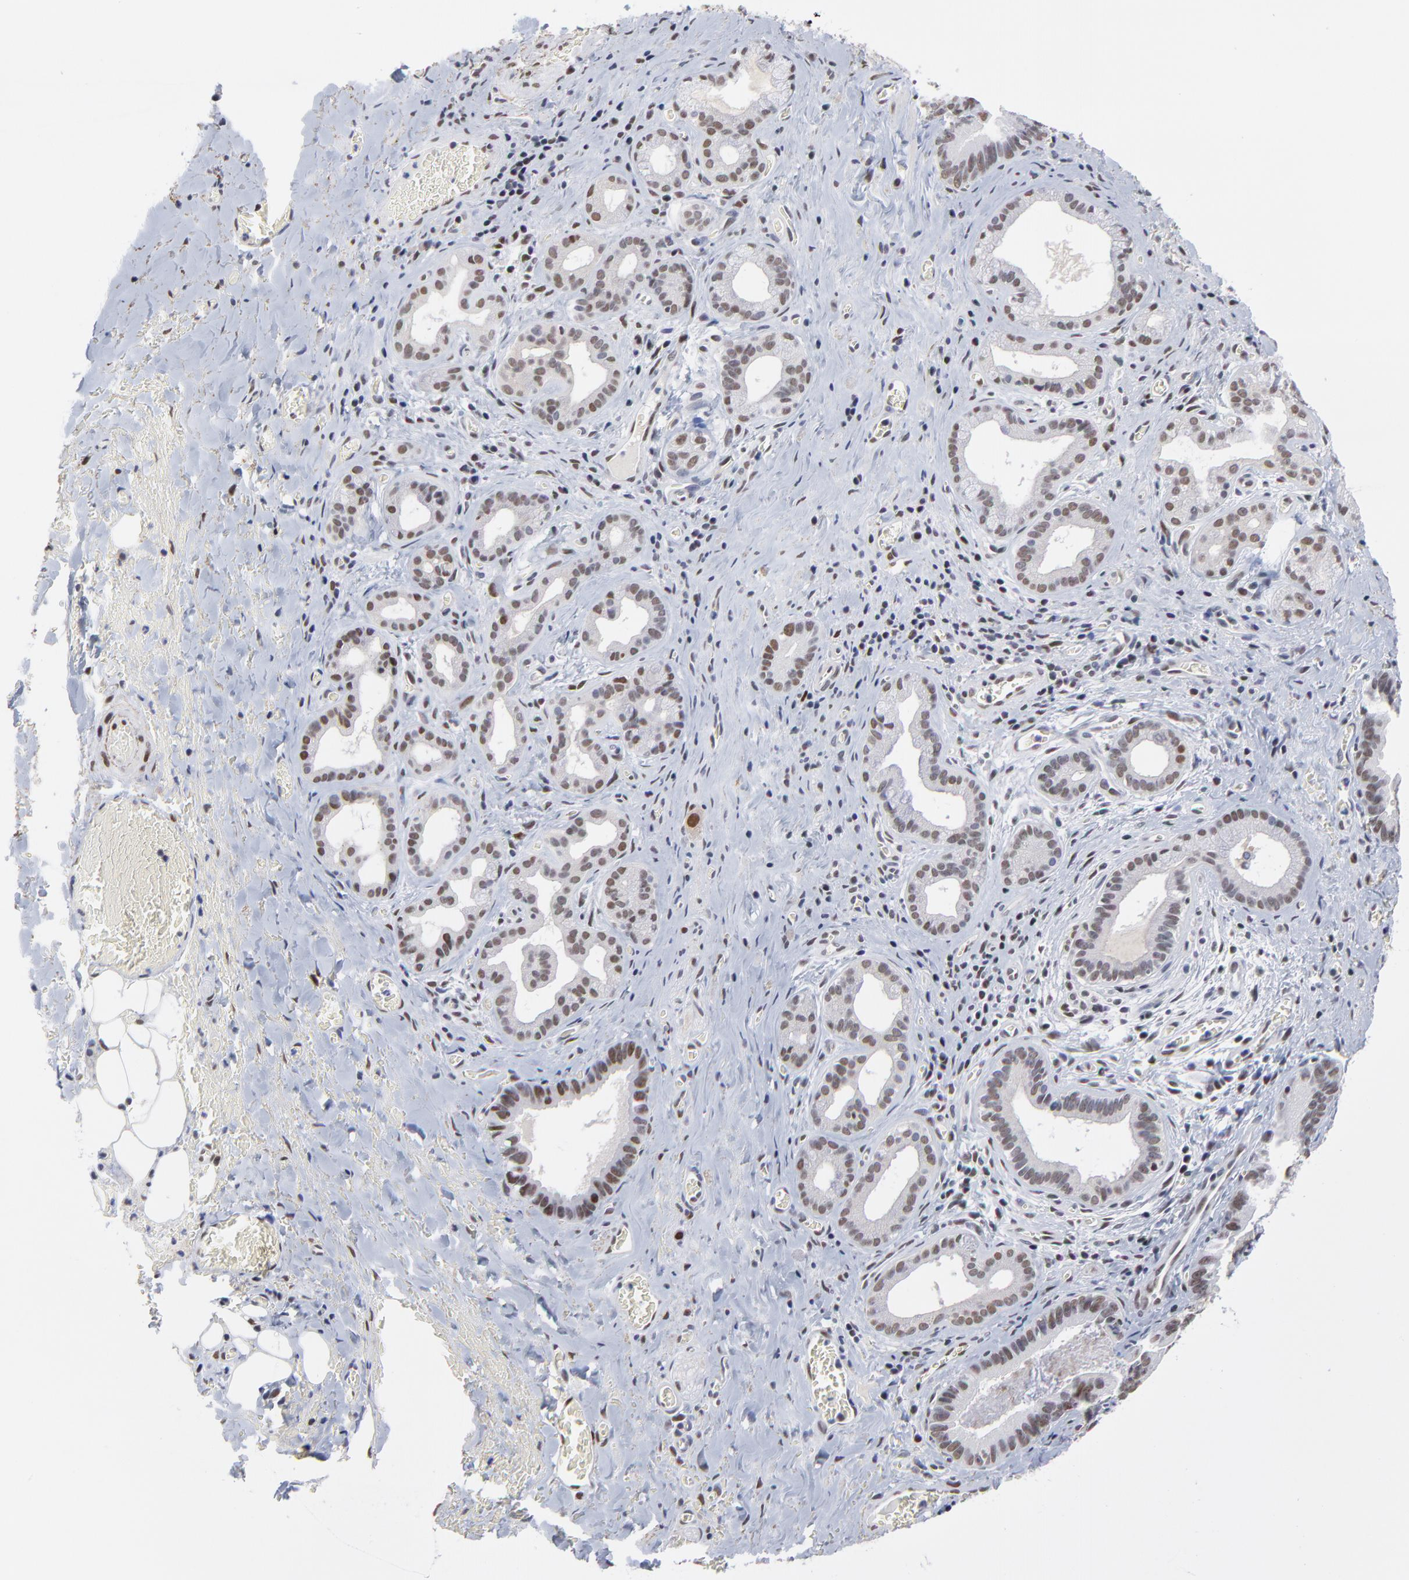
{"staining": {"intensity": "weak", "quantity": "25%-75%", "location": "nuclear"}, "tissue": "liver cancer", "cell_type": "Tumor cells", "image_type": "cancer", "snomed": [{"axis": "morphology", "description": "Cholangiocarcinoma"}, {"axis": "topography", "description": "Liver"}], "caption": "This is a micrograph of immunohistochemistry staining of cholangiocarcinoma (liver), which shows weak staining in the nuclear of tumor cells.", "gene": "OGFOD1", "patient": {"sex": "female", "age": 55}}